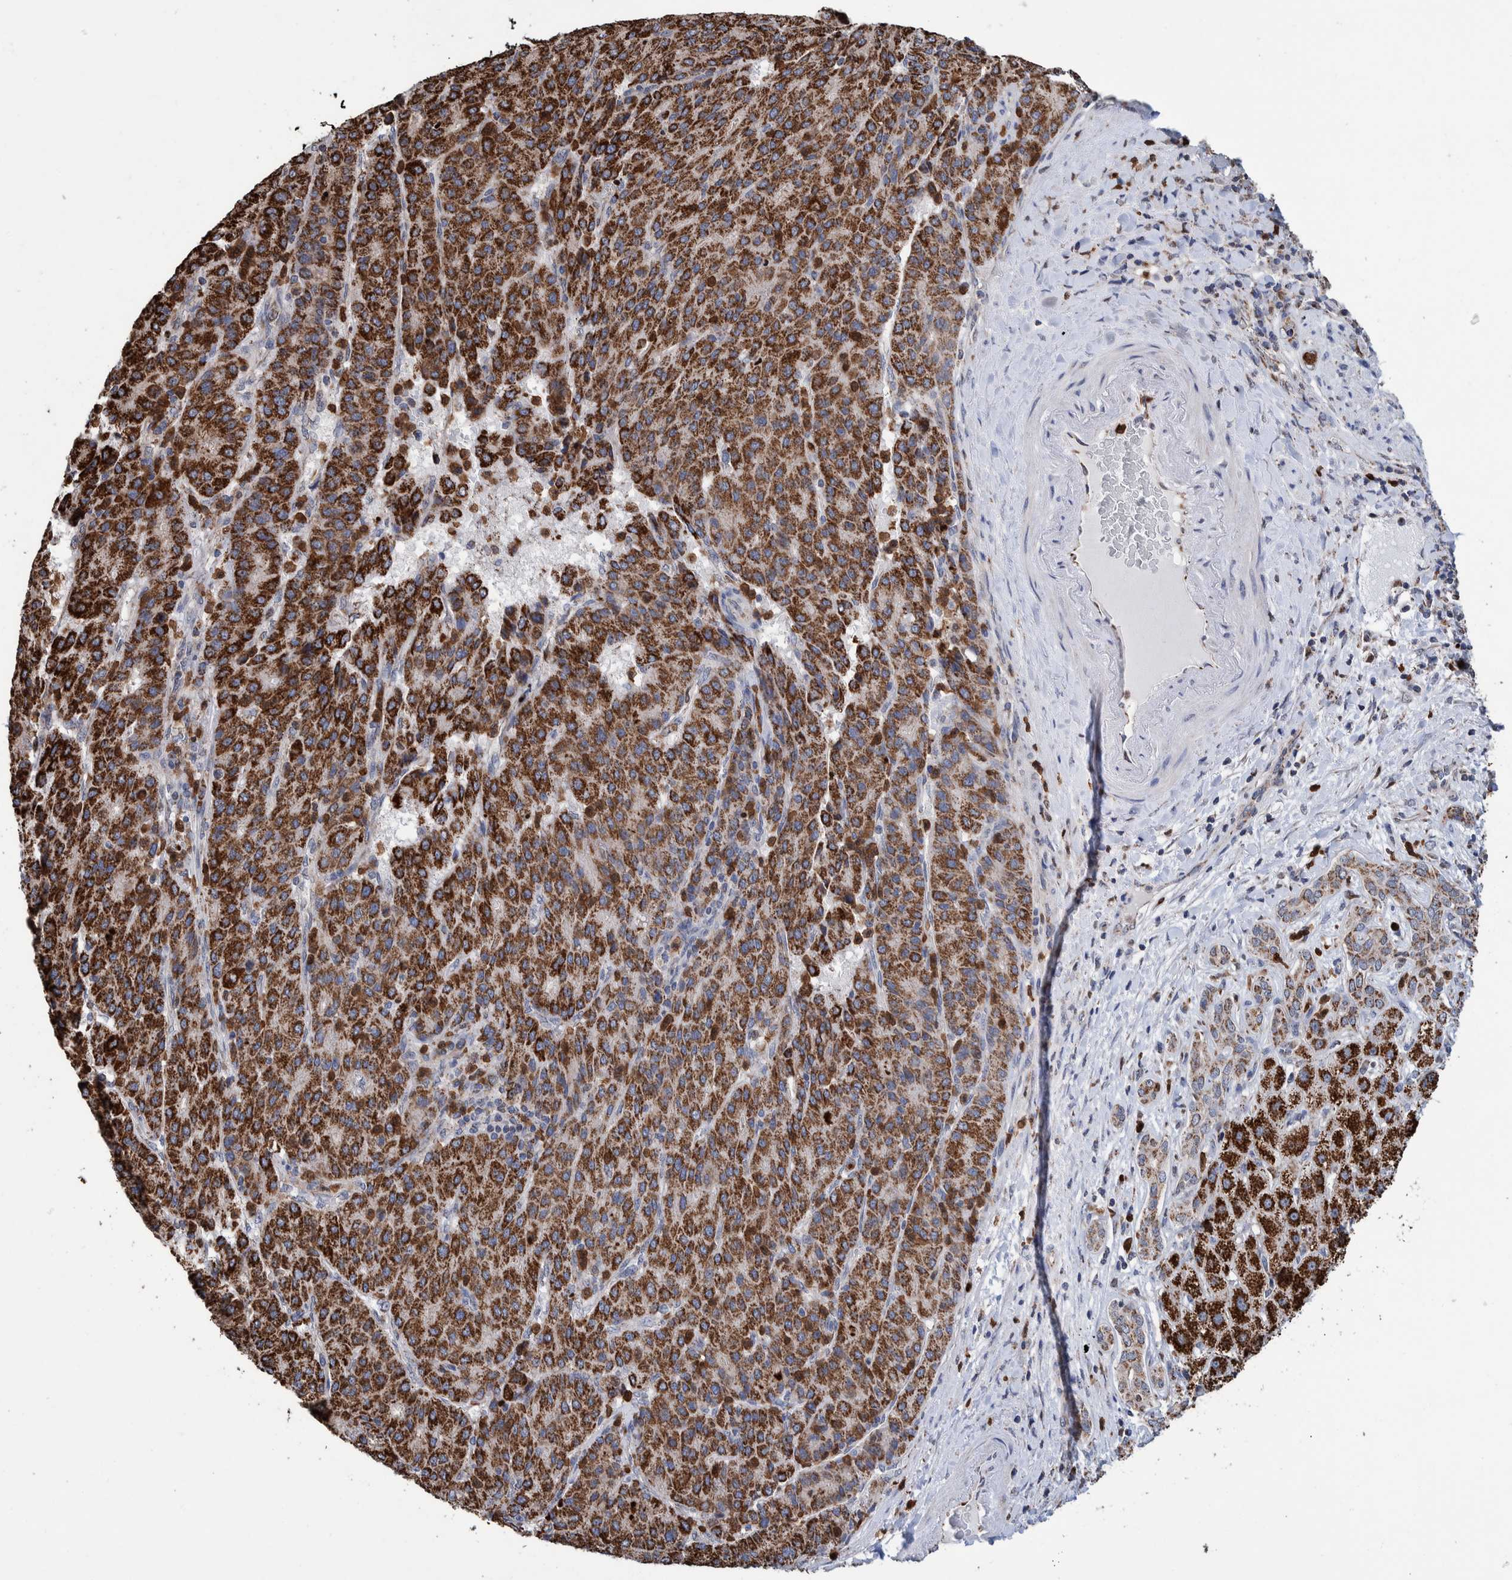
{"staining": {"intensity": "strong", "quantity": ">75%", "location": "cytoplasmic/membranous"}, "tissue": "liver cancer", "cell_type": "Tumor cells", "image_type": "cancer", "snomed": [{"axis": "morphology", "description": "Carcinoma, Hepatocellular, NOS"}, {"axis": "topography", "description": "Liver"}], "caption": "Strong cytoplasmic/membranous positivity for a protein is identified in approximately >75% of tumor cells of liver hepatocellular carcinoma using IHC.", "gene": "DECR1", "patient": {"sex": "male", "age": 65}}